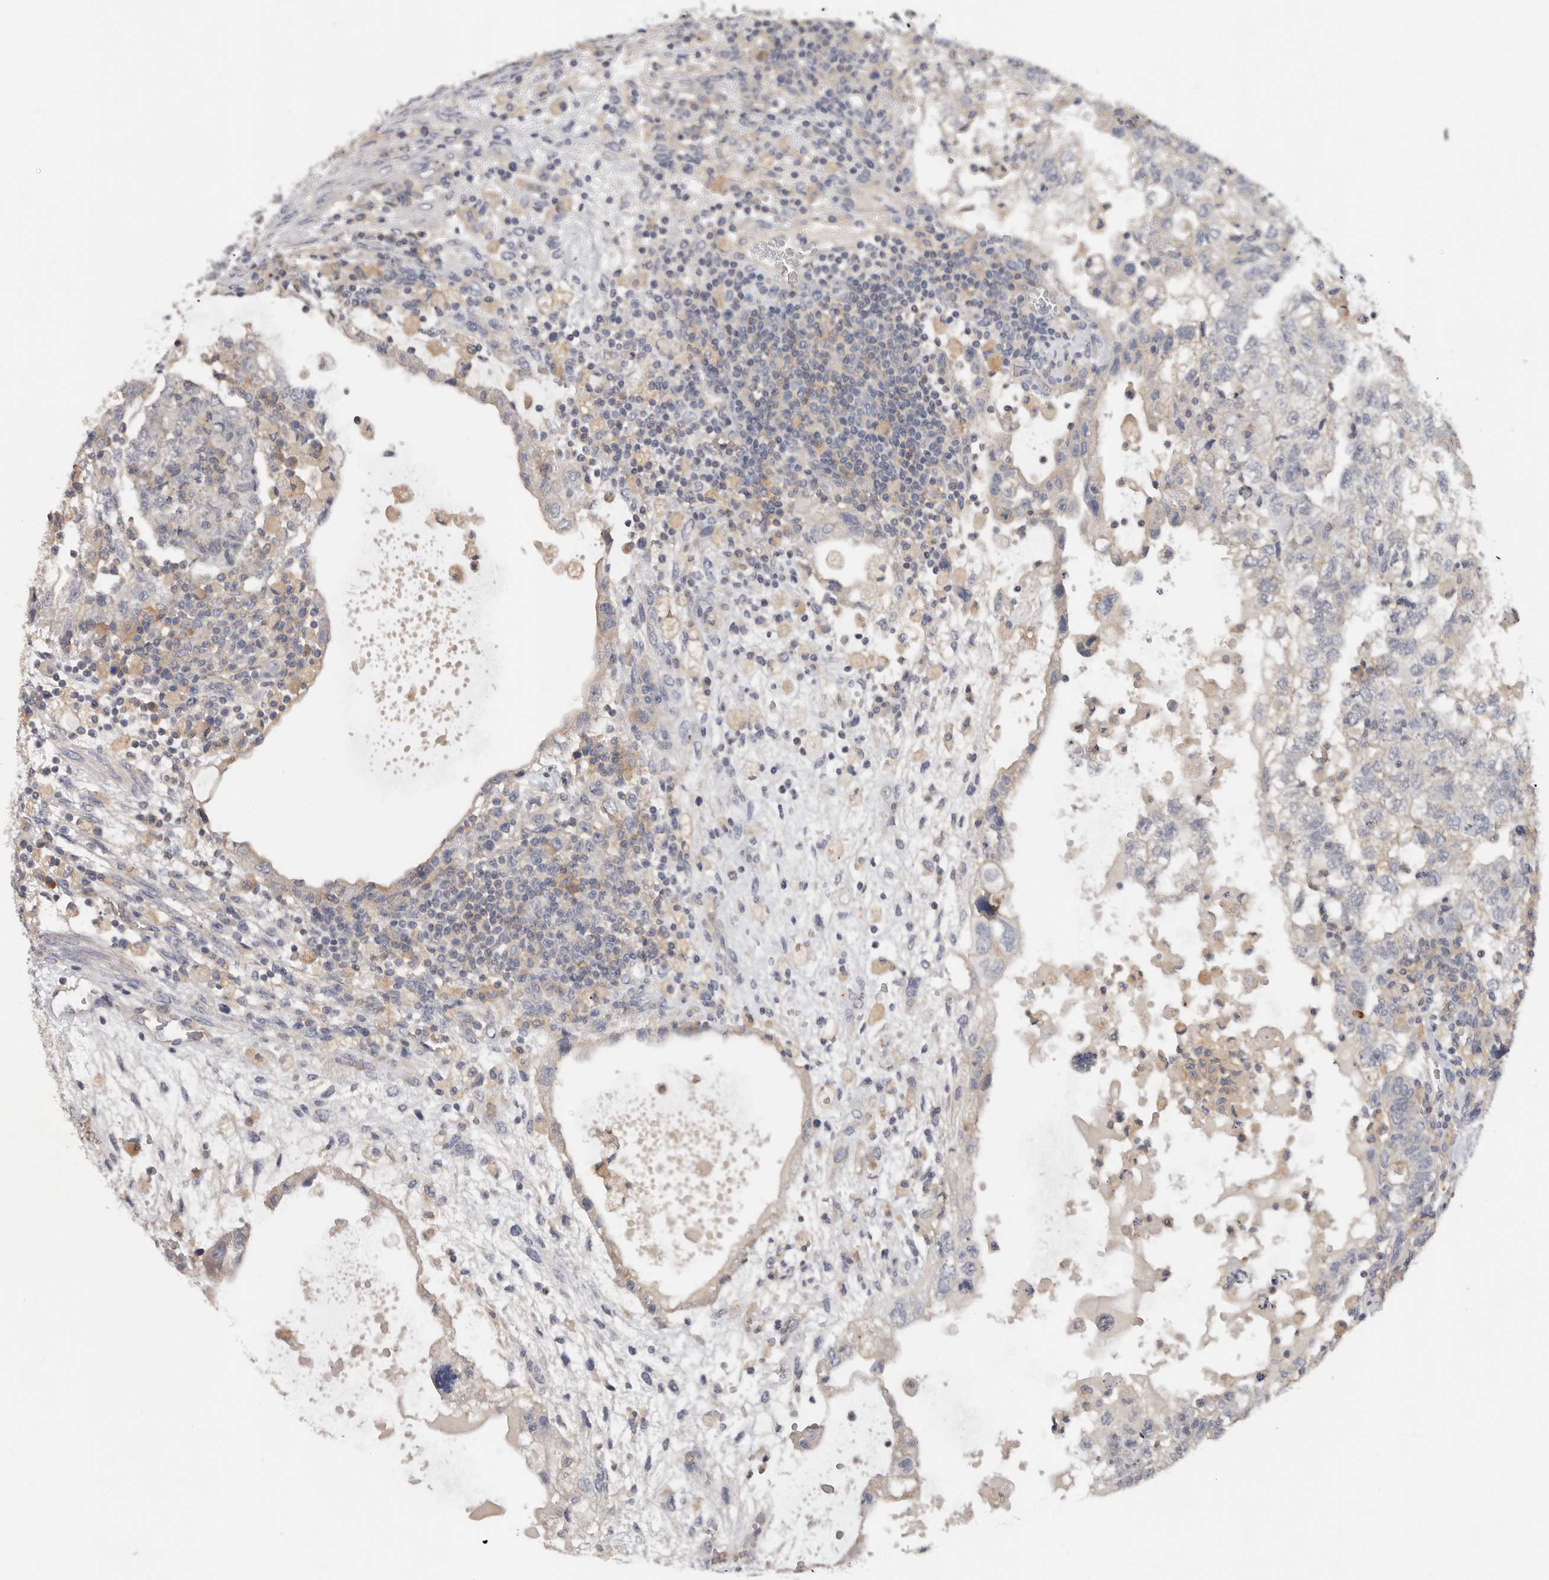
{"staining": {"intensity": "weak", "quantity": "<25%", "location": "cytoplasmic/membranous"}, "tissue": "testis cancer", "cell_type": "Tumor cells", "image_type": "cancer", "snomed": [{"axis": "morphology", "description": "Carcinoma, Embryonal, NOS"}, {"axis": "topography", "description": "Testis"}], "caption": "A high-resolution photomicrograph shows IHC staining of testis cancer (embryonal carcinoma), which displays no significant expression in tumor cells.", "gene": "WDTC1", "patient": {"sex": "male", "age": 36}}